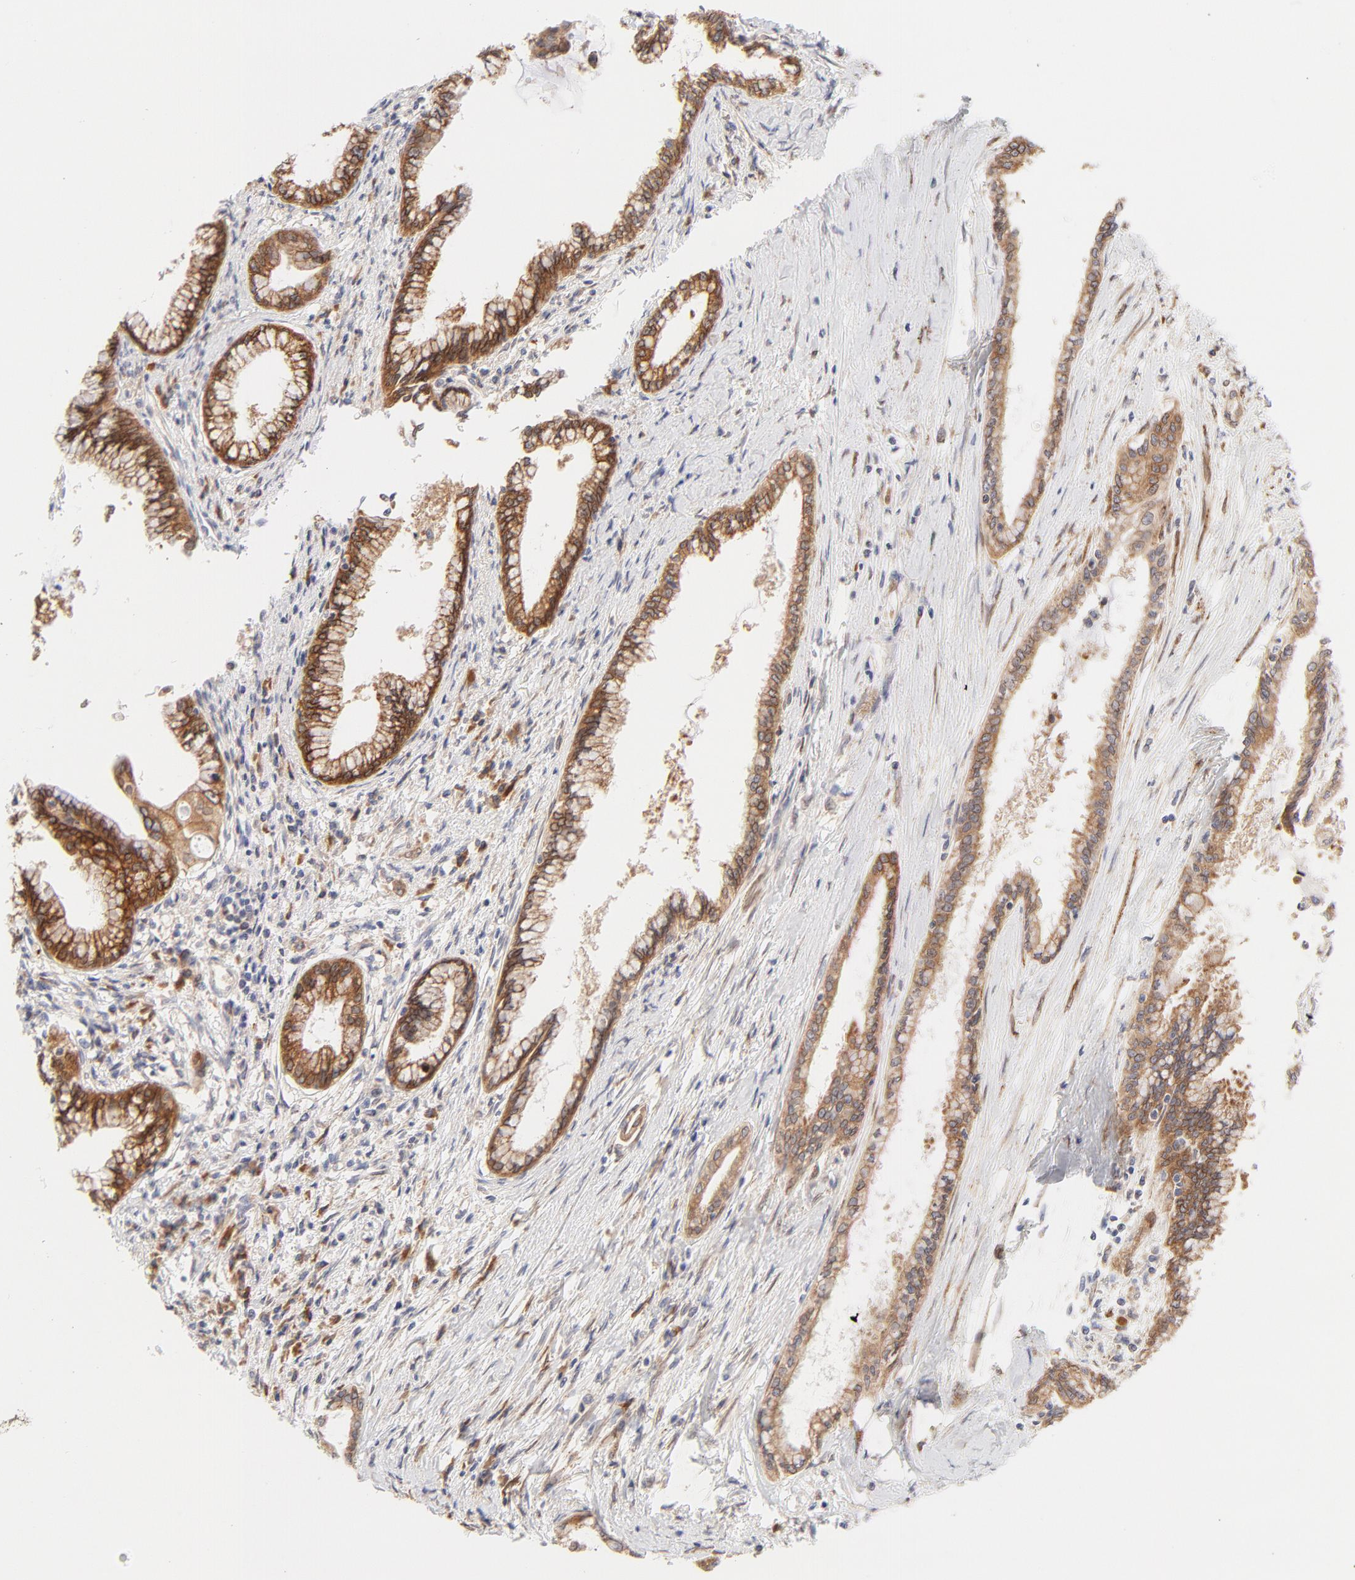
{"staining": {"intensity": "strong", "quantity": ">75%", "location": "cytoplasmic/membranous"}, "tissue": "pancreatic cancer", "cell_type": "Tumor cells", "image_type": "cancer", "snomed": [{"axis": "morphology", "description": "Adenocarcinoma, NOS"}, {"axis": "topography", "description": "Pancreas"}], "caption": "This histopathology image shows pancreatic adenocarcinoma stained with immunohistochemistry to label a protein in brown. The cytoplasmic/membranous of tumor cells show strong positivity for the protein. Nuclei are counter-stained blue.", "gene": "RPS6KA1", "patient": {"sex": "female", "age": 64}}